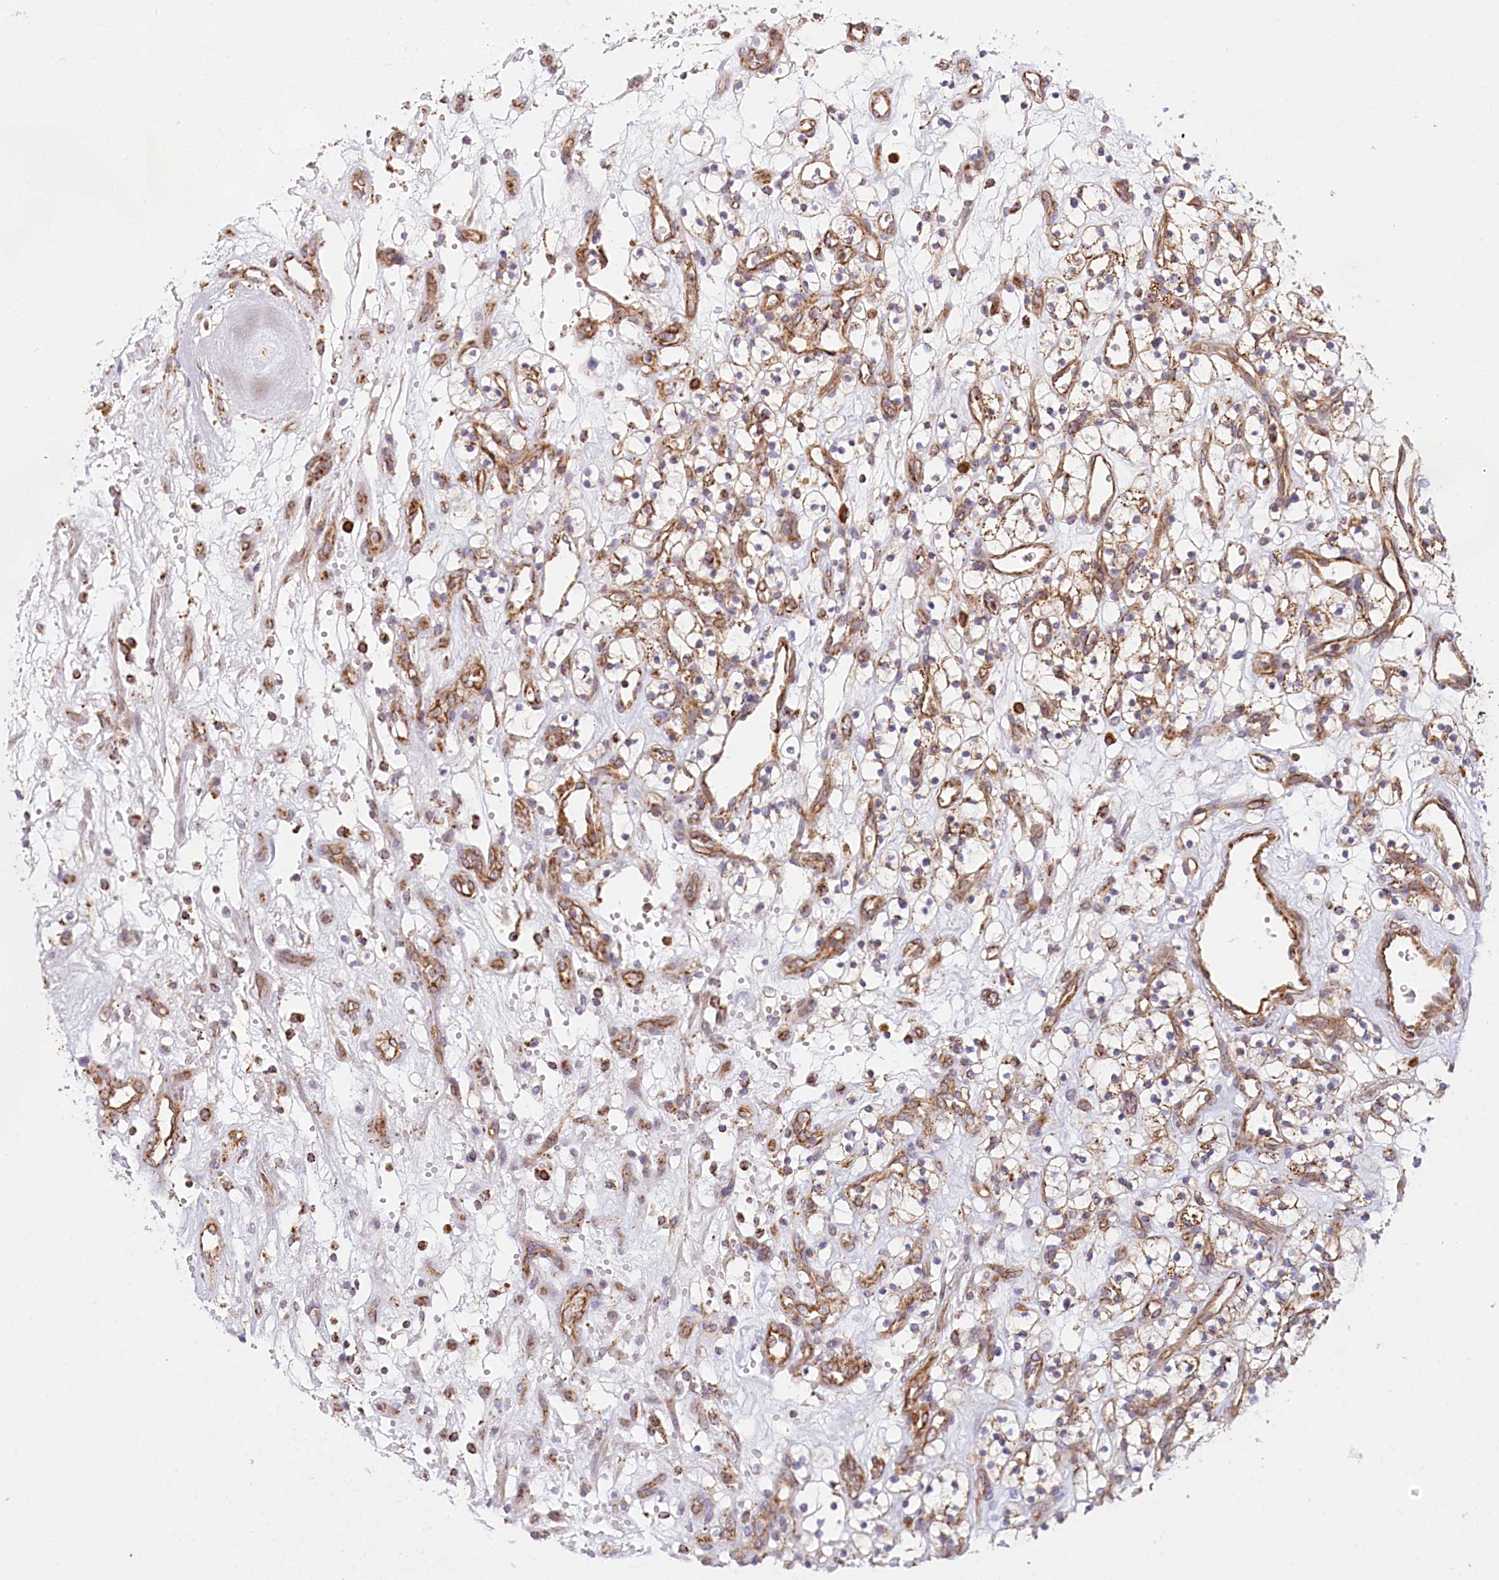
{"staining": {"intensity": "weak", "quantity": "<25%", "location": "cytoplasmic/membranous"}, "tissue": "renal cancer", "cell_type": "Tumor cells", "image_type": "cancer", "snomed": [{"axis": "morphology", "description": "Adenocarcinoma, NOS"}, {"axis": "topography", "description": "Kidney"}], "caption": "A histopathology image of renal cancer stained for a protein reveals no brown staining in tumor cells.", "gene": "UMPS", "patient": {"sex": "female", "age": 57}}